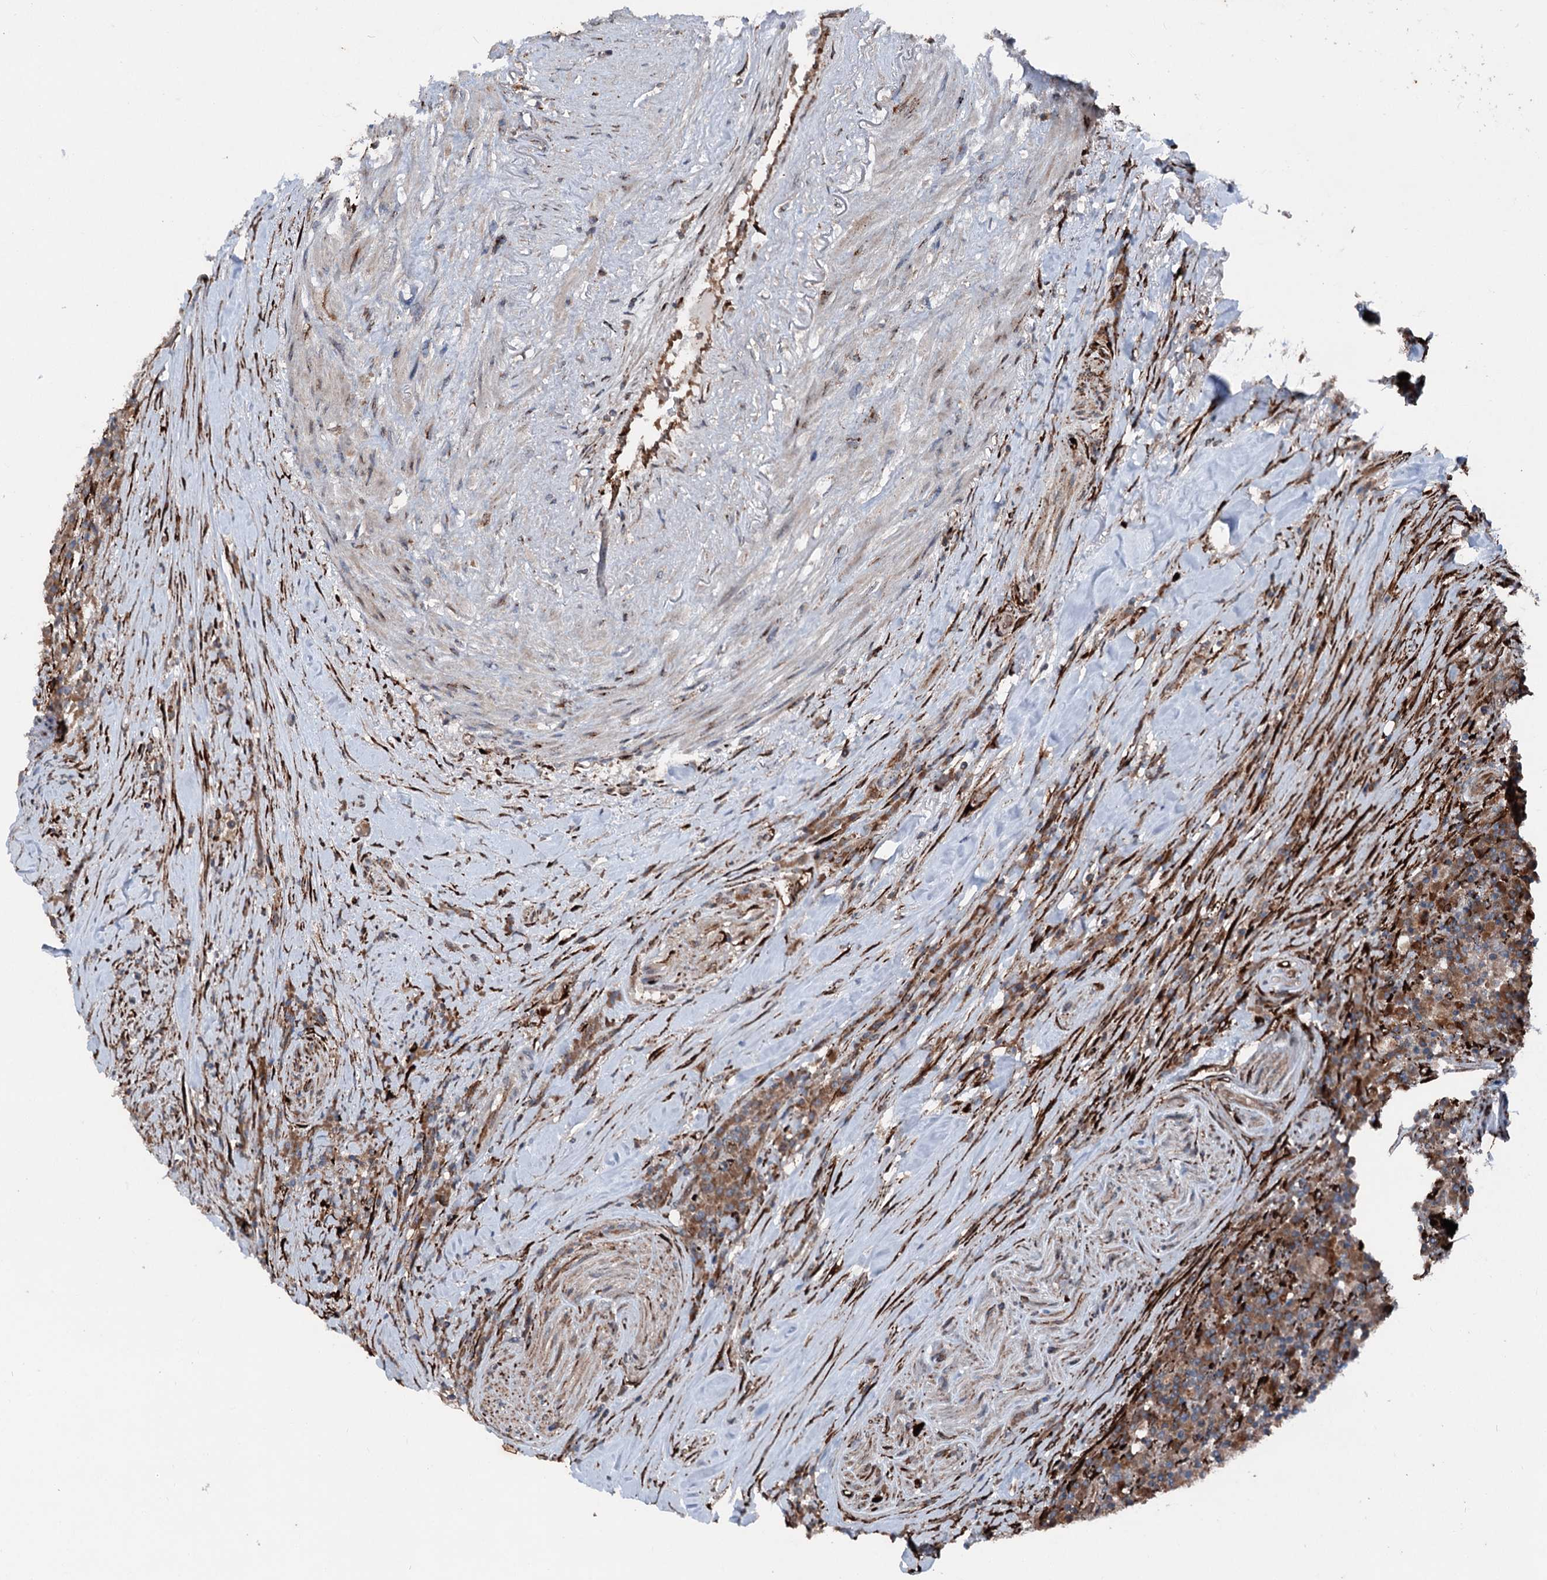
{"staining": {"intensity": "moderate", "quantity": ">75%", "location": "cytoplasmic/membranous"}, "tissue": "colorectal cancer", "cell_type": "Tumor cells", "image_type": "cancer", "snomed": [{"axis": "morphology", "description": "Adenocarcinoma, NOS"}, {"axis": "topography", "description": "Colon"}], "caption": "Immunohistochemical staining of colorectal adenocarcinoma reveals medium levels of moderate cytoplasmic/membranous protein expression in about >75% of tumor cells.", "gene": "DDIAS", "patient": {"sex": "male", "age": 83}}